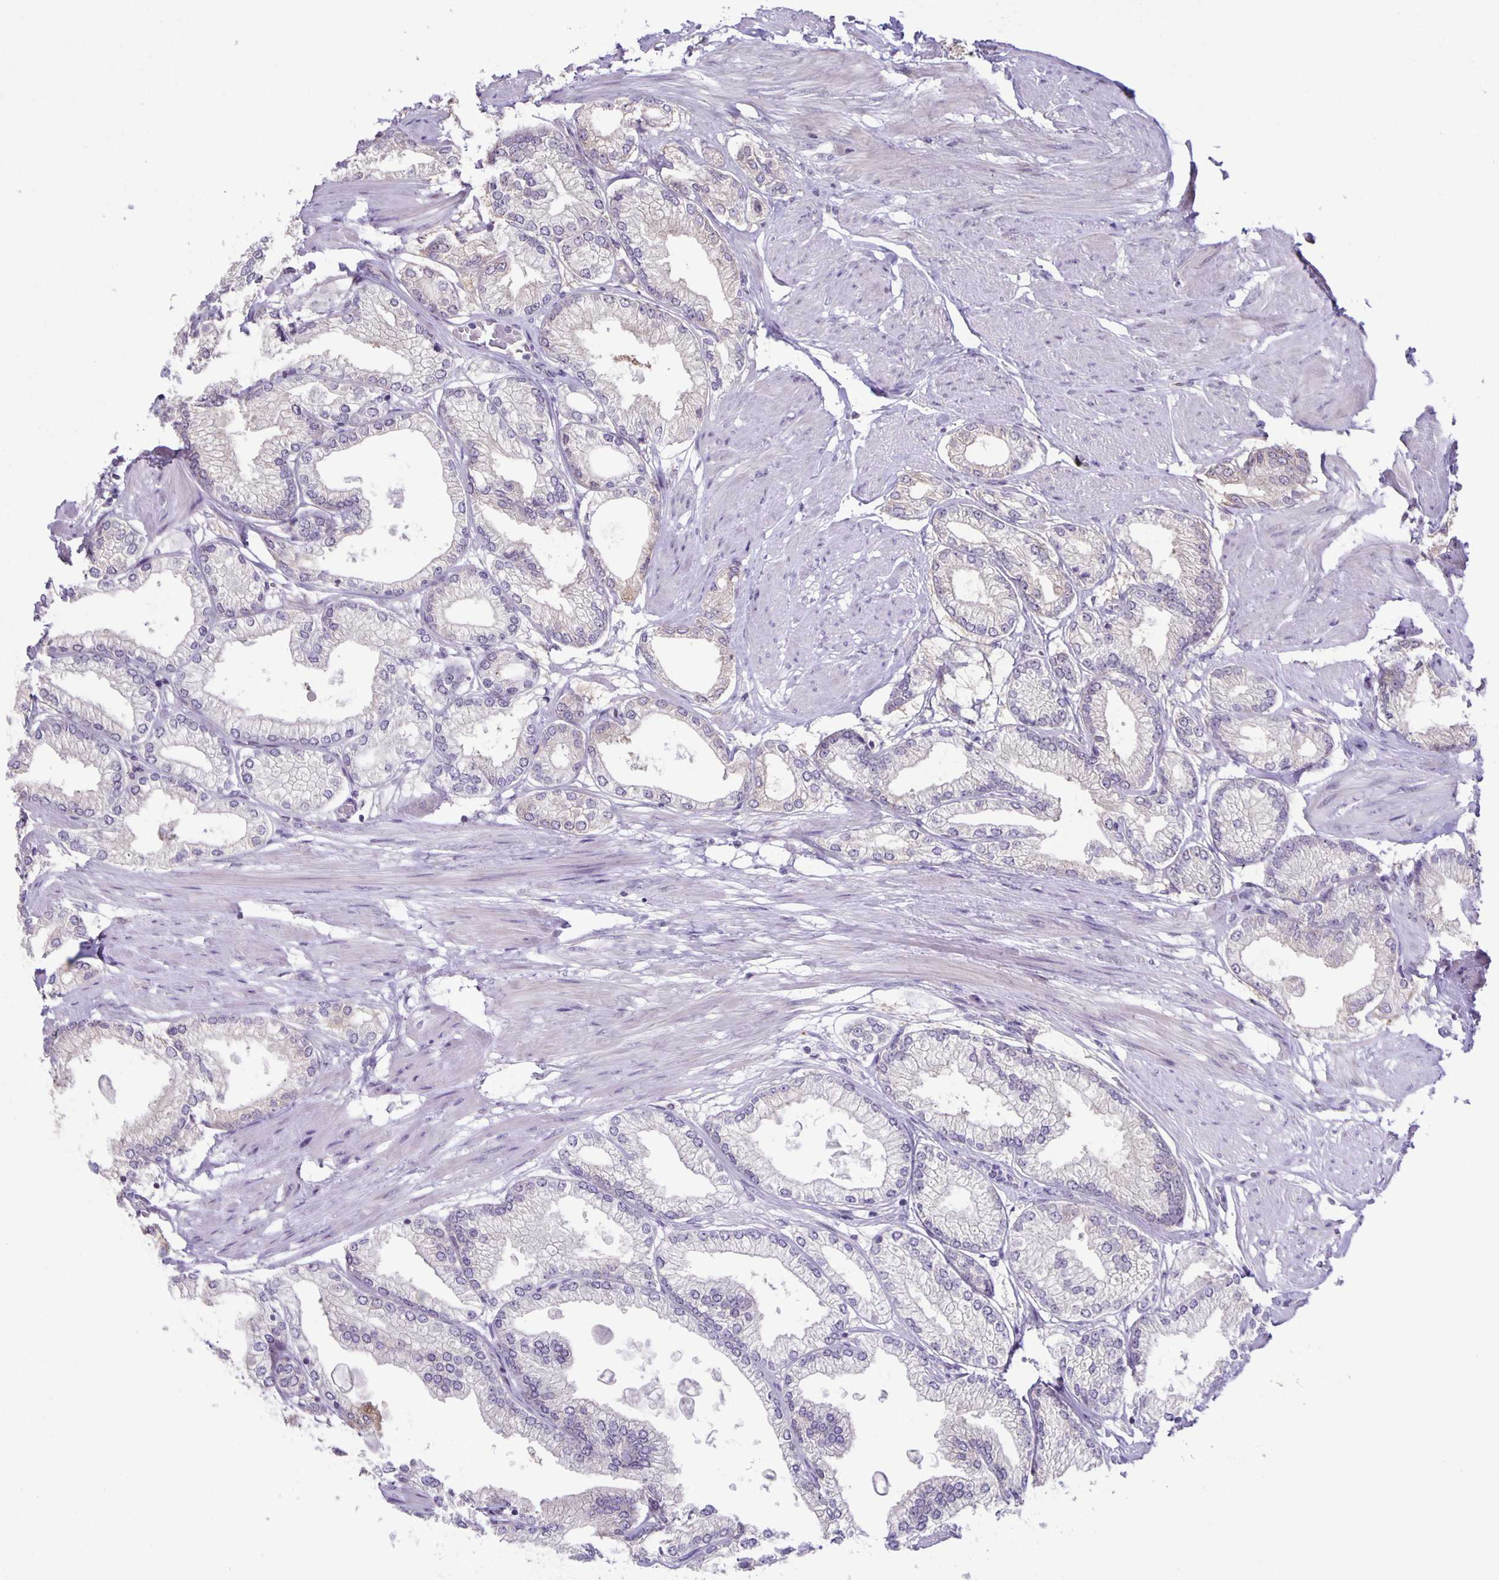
{"staining": {"intensity": "negative", "quantity": "none", "location": "none"}, "tissue": "prostate cancer", "cell_type": "Tumor cells", "image_type": "cancer", "snomed": [{"axis": "morphology", "description": "Adenocarcinoma, High grade"}, {"axis": "topography", "description": "Prostate"}], "caption": "Tumor cells show no significant protein positivity in prostate adenocarcinoma (high-grade).", "gene": "MAPK12", "patient": {"sex": "male", "age": 68}}